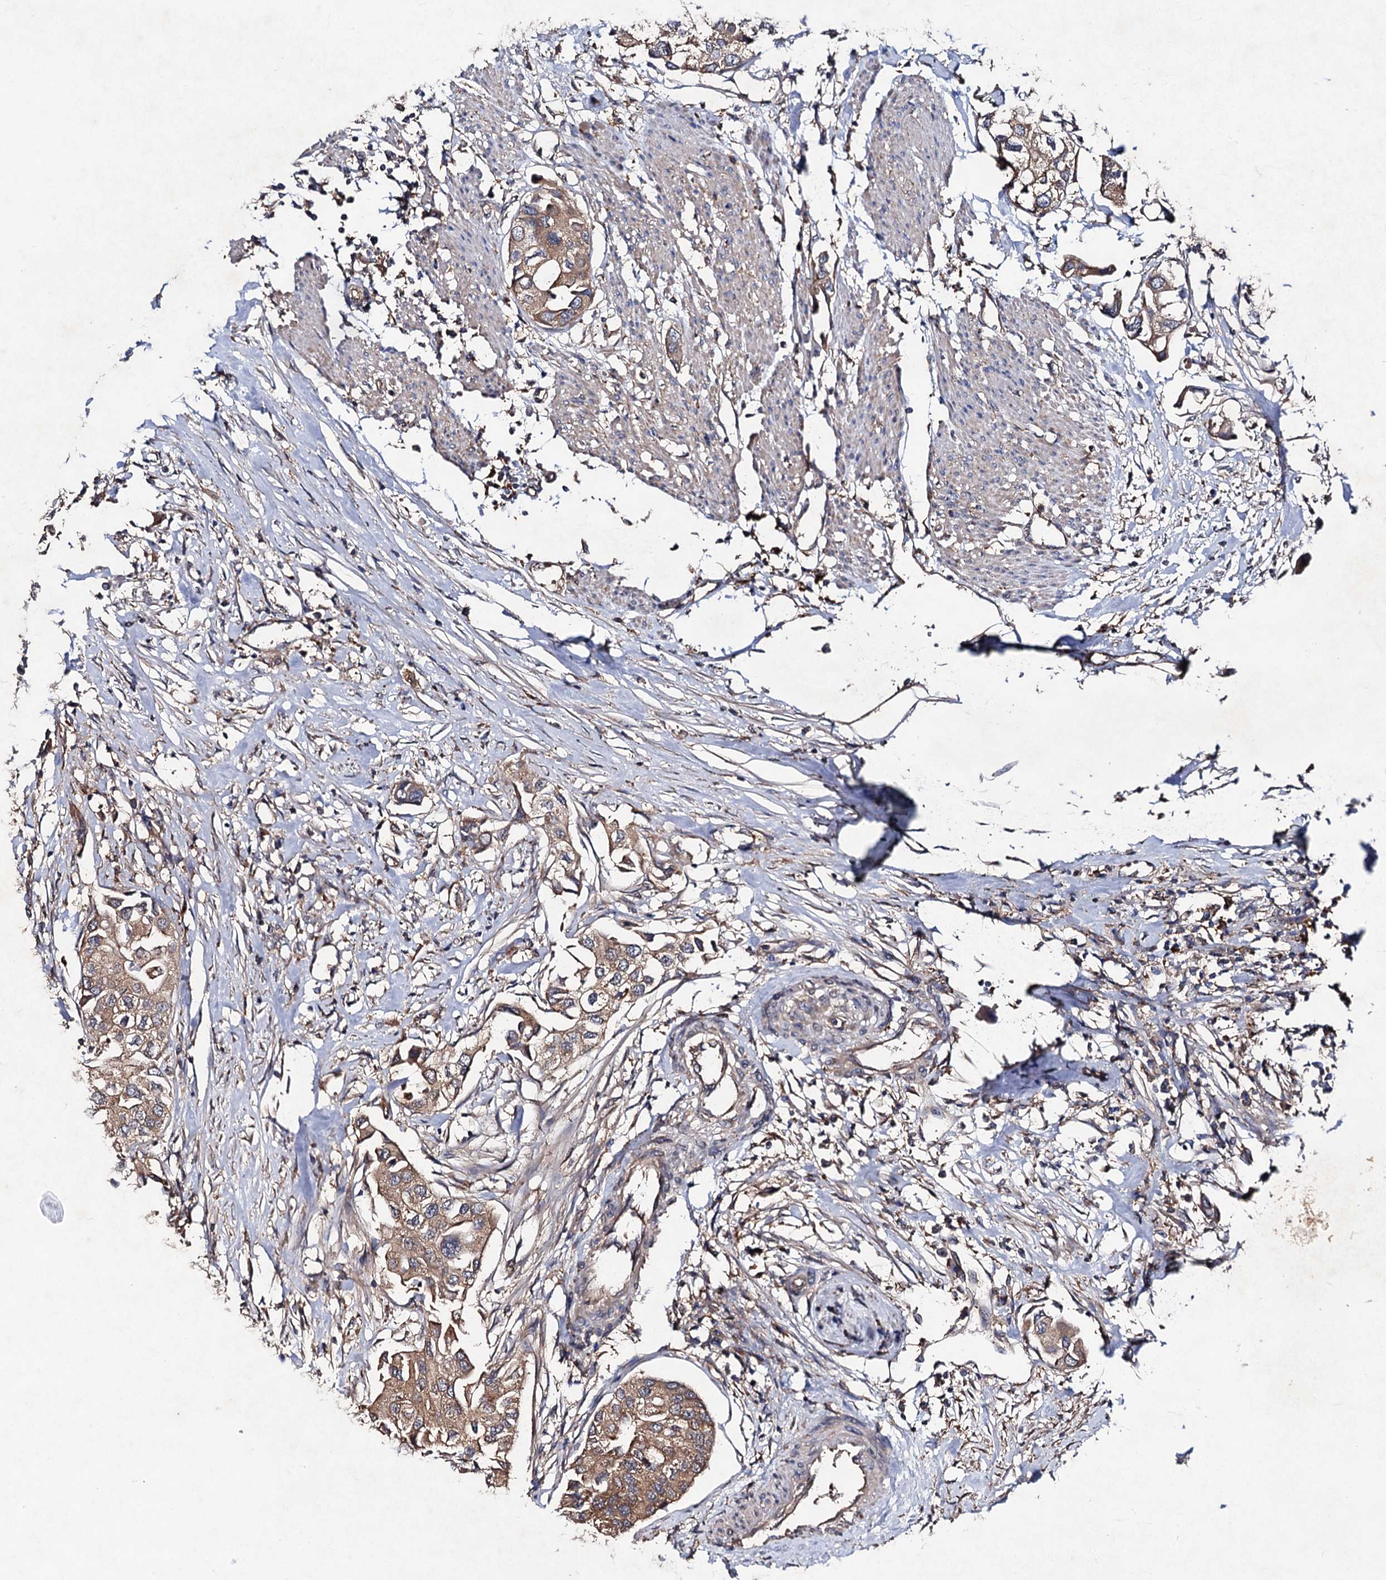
{"staining": {"intensity": "moderate", "quantity": "<25%", "location": "cytoplasmic/membranous"}, "tissue": "urothelial cancer", "cell_type": "Tumor cells", "image_type": "cancer", "snomed": [{"axis": "morphology", "description": "Urothelial carcinoma, High grade"}, {"axis": "topography", "description": "Urinary bladder"}], "caption": "Protein expression analysis of urothelial cancer shows moderate cytoplasmic/membranous expression in approximately <25% of tumor cells. (IHC, brightfield microscopy, high magnification).", "gene": "VPS29", "patient": {"sex": "male", "age": 64}}